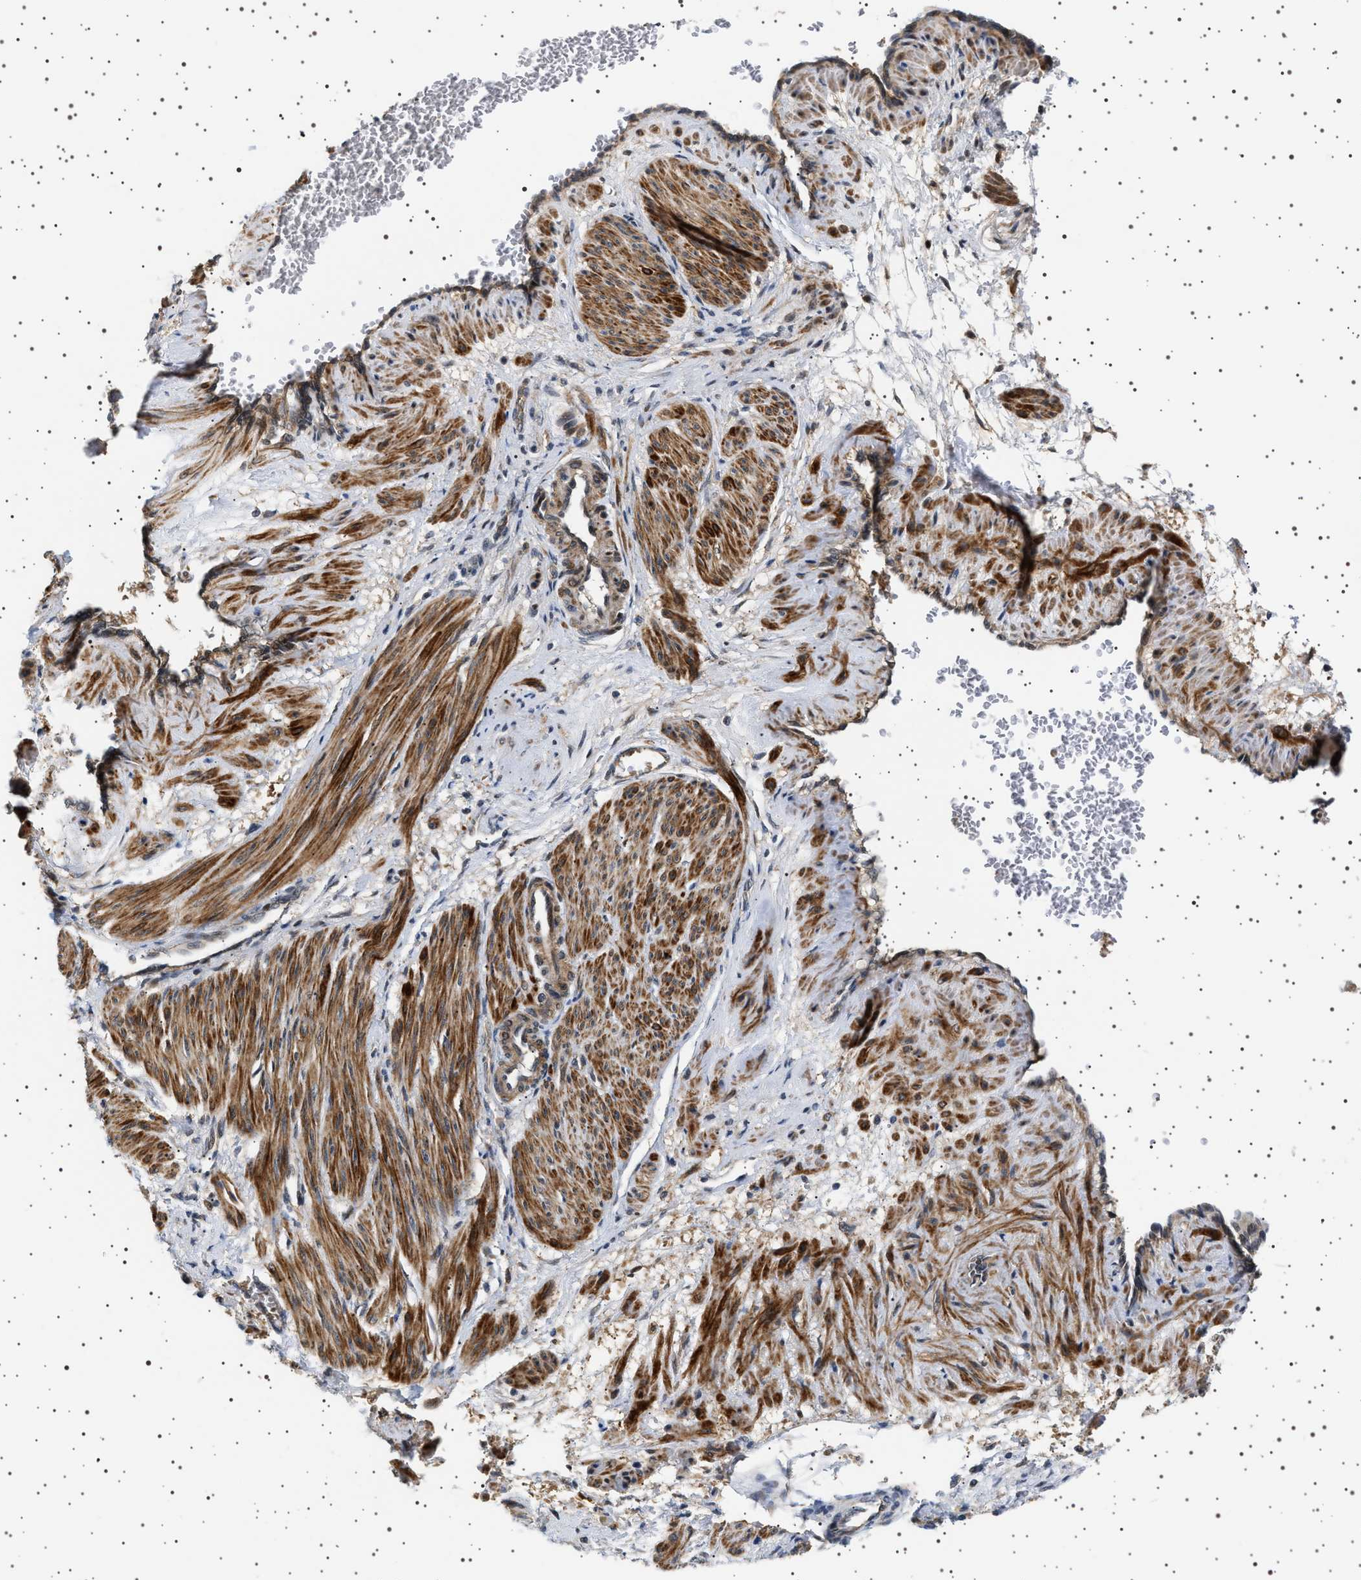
{"staining": {"intensity": "strong", "quantity": ">75%", "location": "cytoplasmic/membranous"}, "tissue": "smooth muscle", "cell_type": "Smooth muscle cells", "image_type": "normal", "snomed": [{"axis": "morphology", "description": "Normal tissue, NOS"}, {"axis": "topography", "description": "Endometrium"}], "caption": "Immunohistochemical staining of benign smooth muscle shows strong cytoplasmic/membranous protein expression in approximately >75% of smooth muscle cells. Using DAB (brown) and hematoxylin (blue) stains, captured at high magnification using brightfield microscopy.", "gene": "BAG3", "patient": {"sex": "female", "age": 33}}